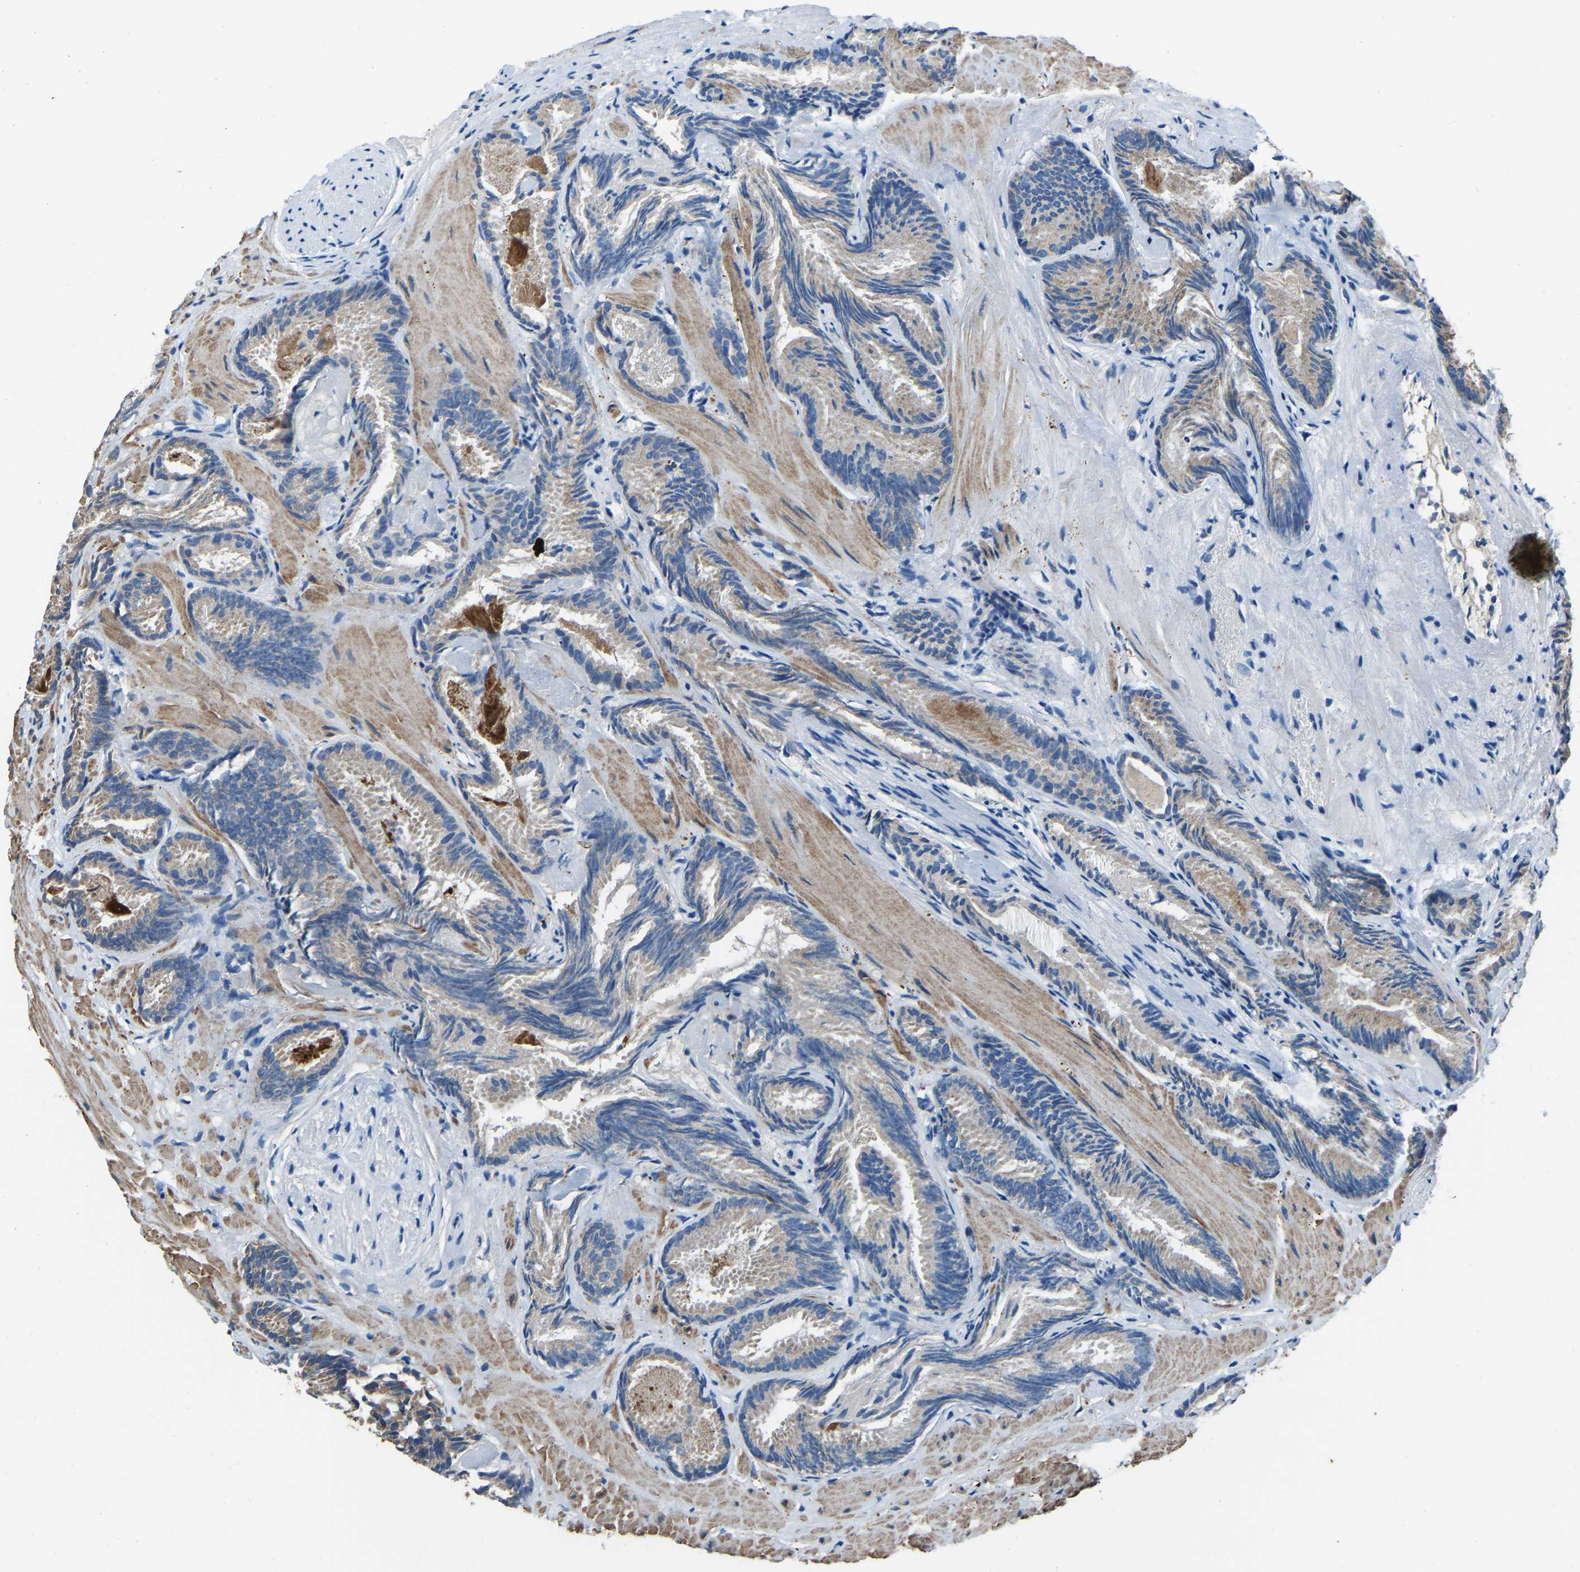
{"staining": {"intensity": "weak", "quantity": ">75%", "location": "cytoplasmic/membranous"}, "tissue": "prostate cancer", "cell_type": "Tumor cells", "image_type": "cancer", "snomed": [{"axis": "morphology", "description": "Adenocarcinoma, Low grade"}, {"axis": "topography", "description": "Prostate"}], "caption": "A high-resolution image shows immunohistochemistry staining of prostate cancer (low-grade adenocarcinoma), which shows weak cytoplasmic/membranous positivity in approximately >75% of tumor cells.", "gene": "AKR1A1", "patient": {"sex": "male", "age": 51}}